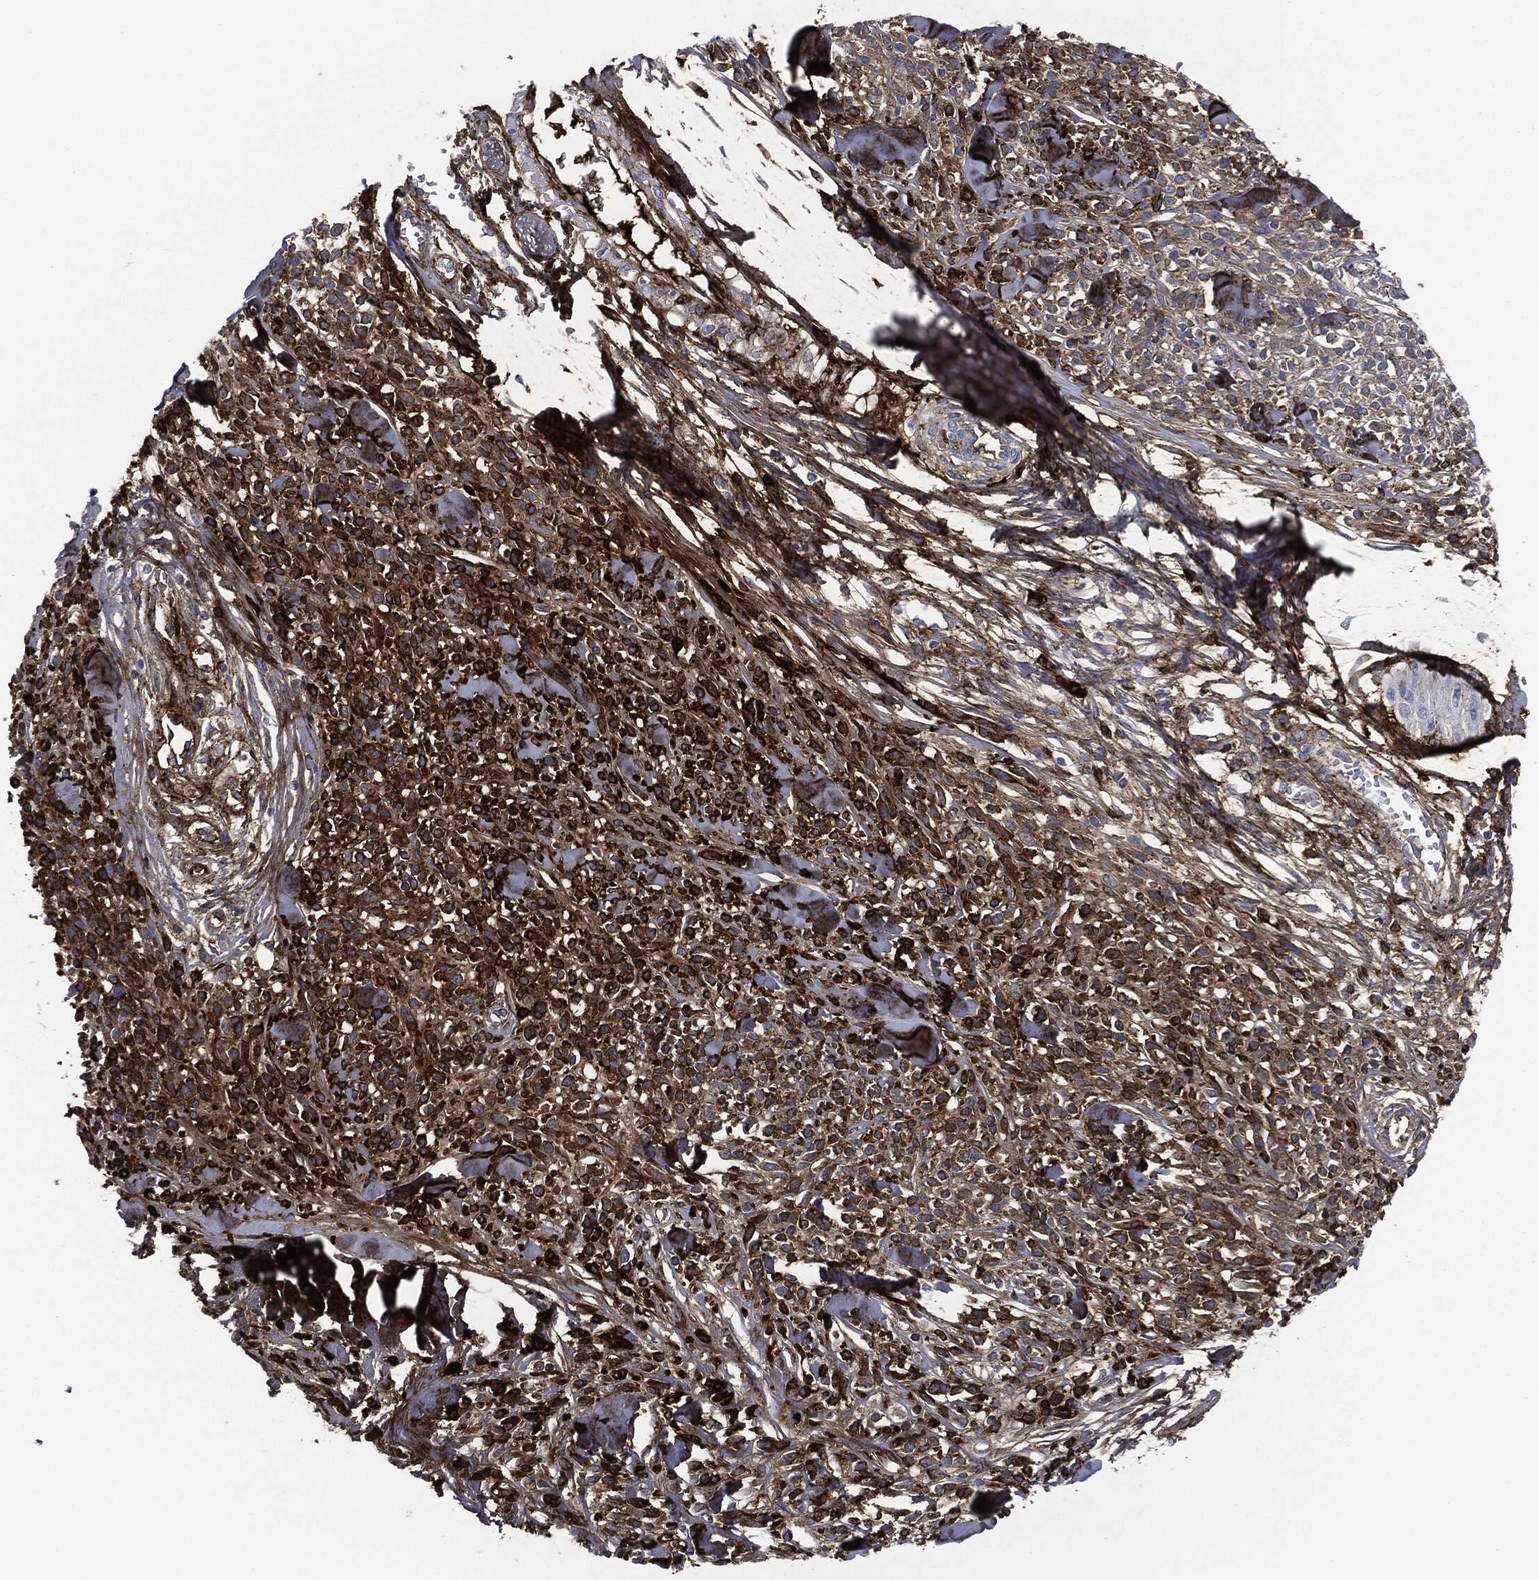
{"staining": {"intensity": "strong", "quantity": ">75%", "location": "cytoplasmic/membranous"}, "tissue": "melanoma", "cell_type": "Tumor cells", "image_type": "cancer", "snomed": [{"axis": "morphology", "description": "Malignant melanoma, NOS"}, {"axis": "topography", "description": "Skin"}, {"axis": "topography", "description": "Skin of trunk"}], "caption": "This photomicrograph exhibits immunohistochemistry (IHC) staining of human melanoma, with high strong cytoplasmic/membranous expression in about >75% of tumor cells.", "gene": "APOB", "patient": {"sex": "male", "age": 74}}